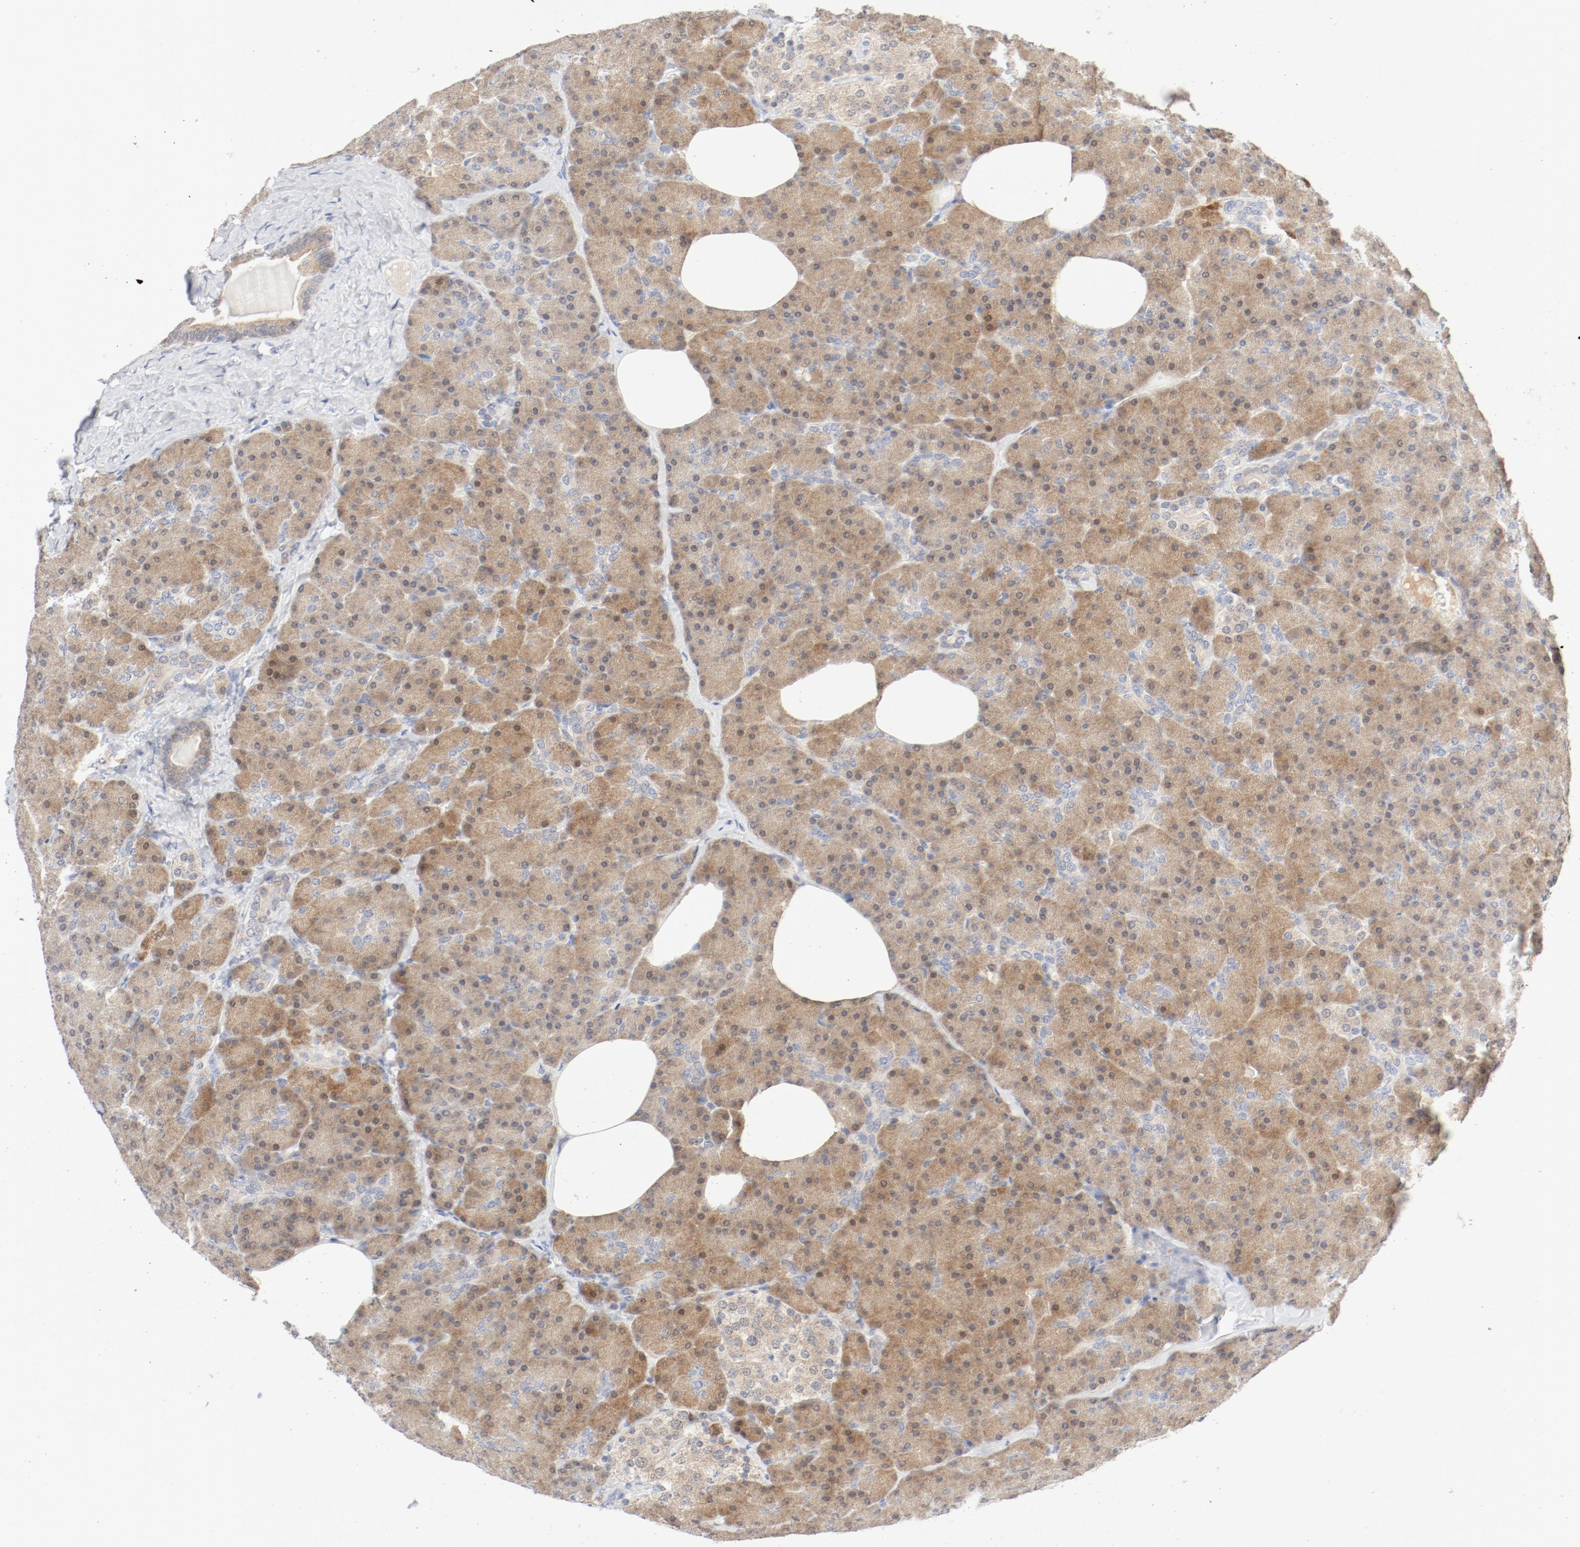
{"staining": {"intensity": "moderate", "quantity": ">75%", "location": "cytoplasmic/membranous"}, "tissue": "pancreas", "cell_type": "Exocrine glandular cells", "image_type": "normal", "snomed": [{"axis": "morphology", "description": "Normal tissue, NOS"}, {"axis": "topography", "description": "Pancreas"}], "caption": "The immunohistochemical stain labels moderate cytoplasmic/membranous expression in exocrine glandular cells of benign pancreas.", "gene": "PGM1", "patient": {"sex": "female", "age": 35}}